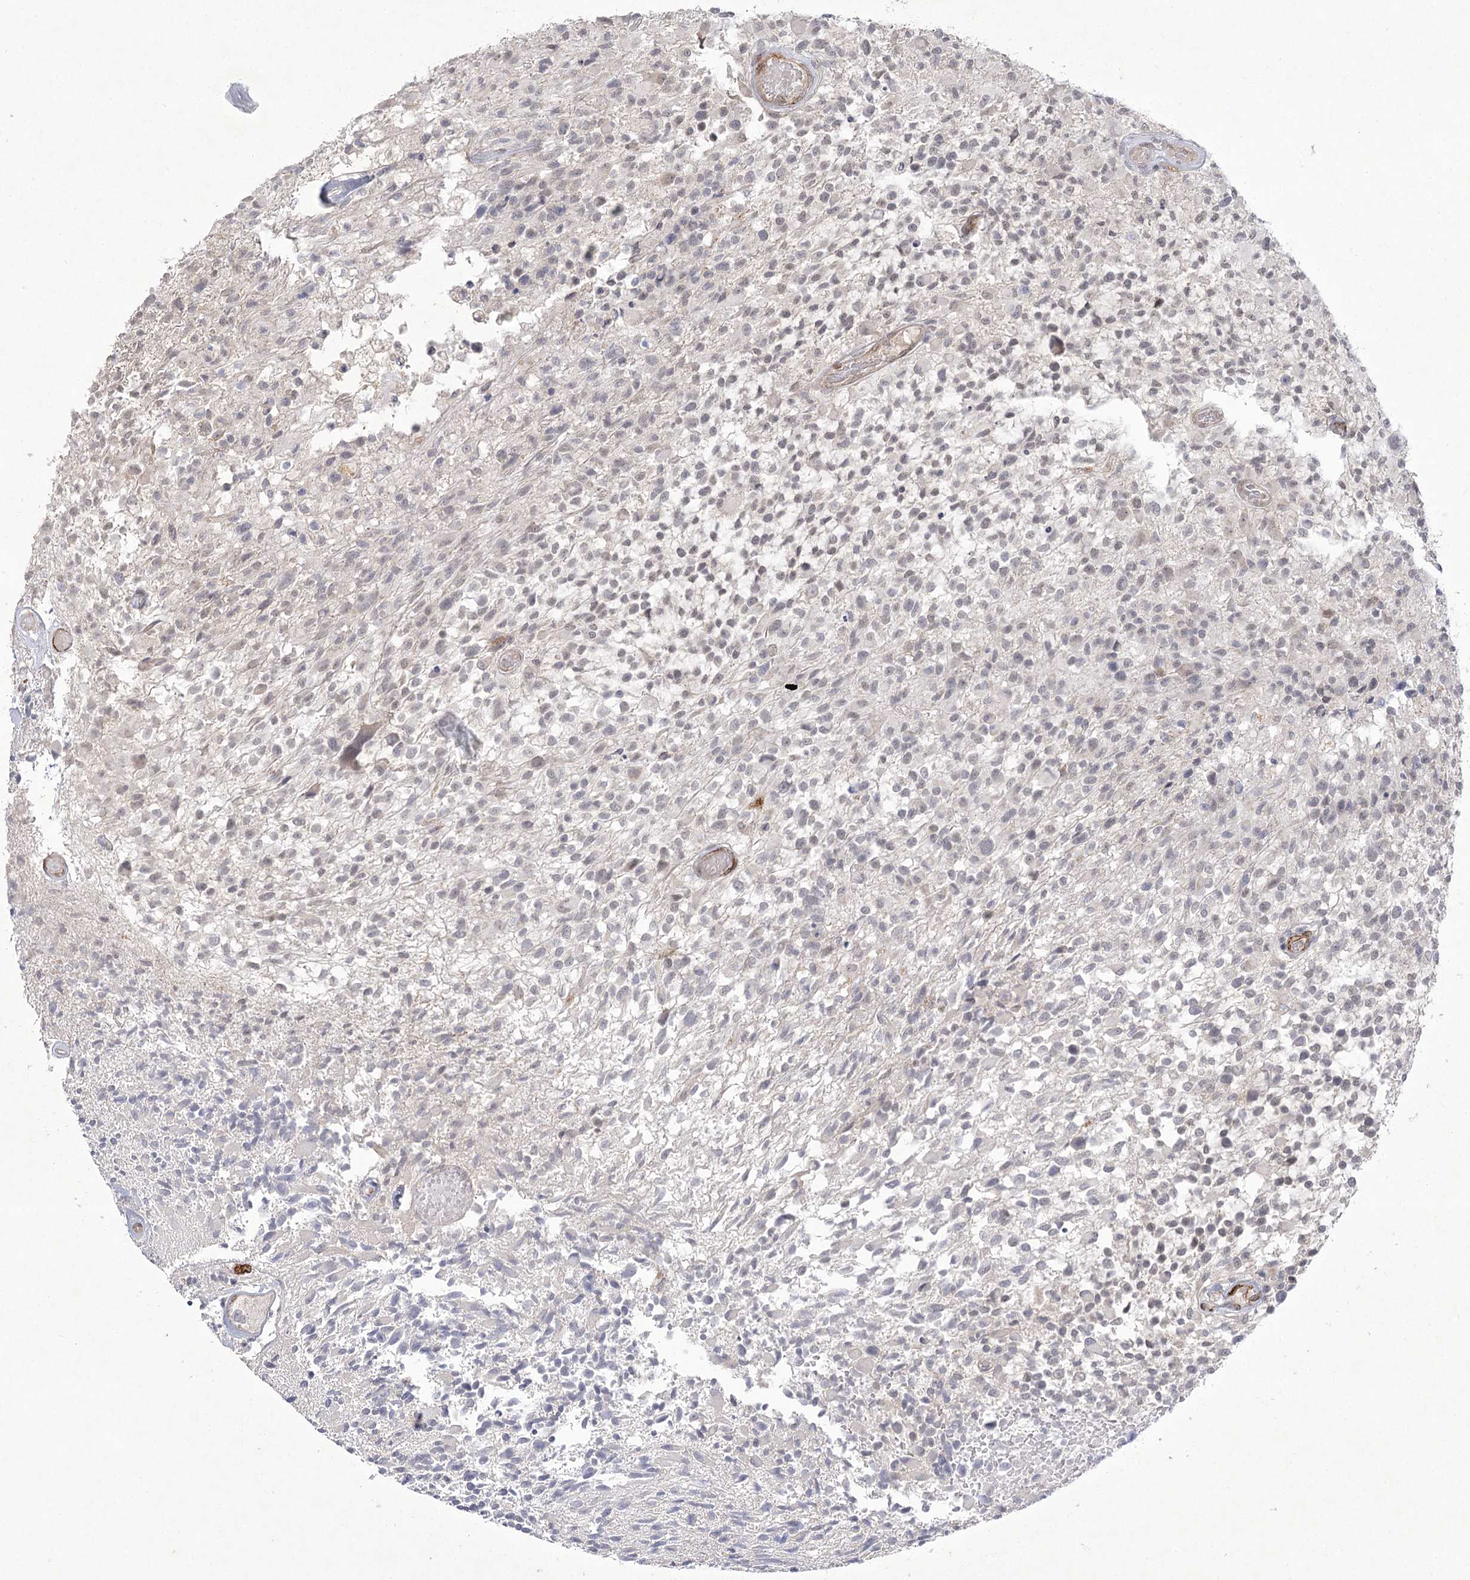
{"staining": {"intensity": "weak", "quantity": ">75%", "location": "nuclear"}, "tissue": "glioma", "cell_type": "Tumor cells", "image_type": "cancer", "snomed": [{"axis": "morphology", "description": "Glioma, malignant, High grade"}, {"axis": "morphology", "description": "Glioblastoma, NOS"}, {"axis": "topography", "description": "Brain"}], "caption": "The image reveals immunohistochemical staining of glioblastoma. There is weak nuclear positivity is seen in about >75% of tumor cells. The protein is stained brown, and the nuclei are stained in blue (DAB (3,3'-diaminobenzidine) IHC with brightfield microscopy, high magnification).", "gene": "AMTN", "patient": {"sex": "male", "age": 60}}